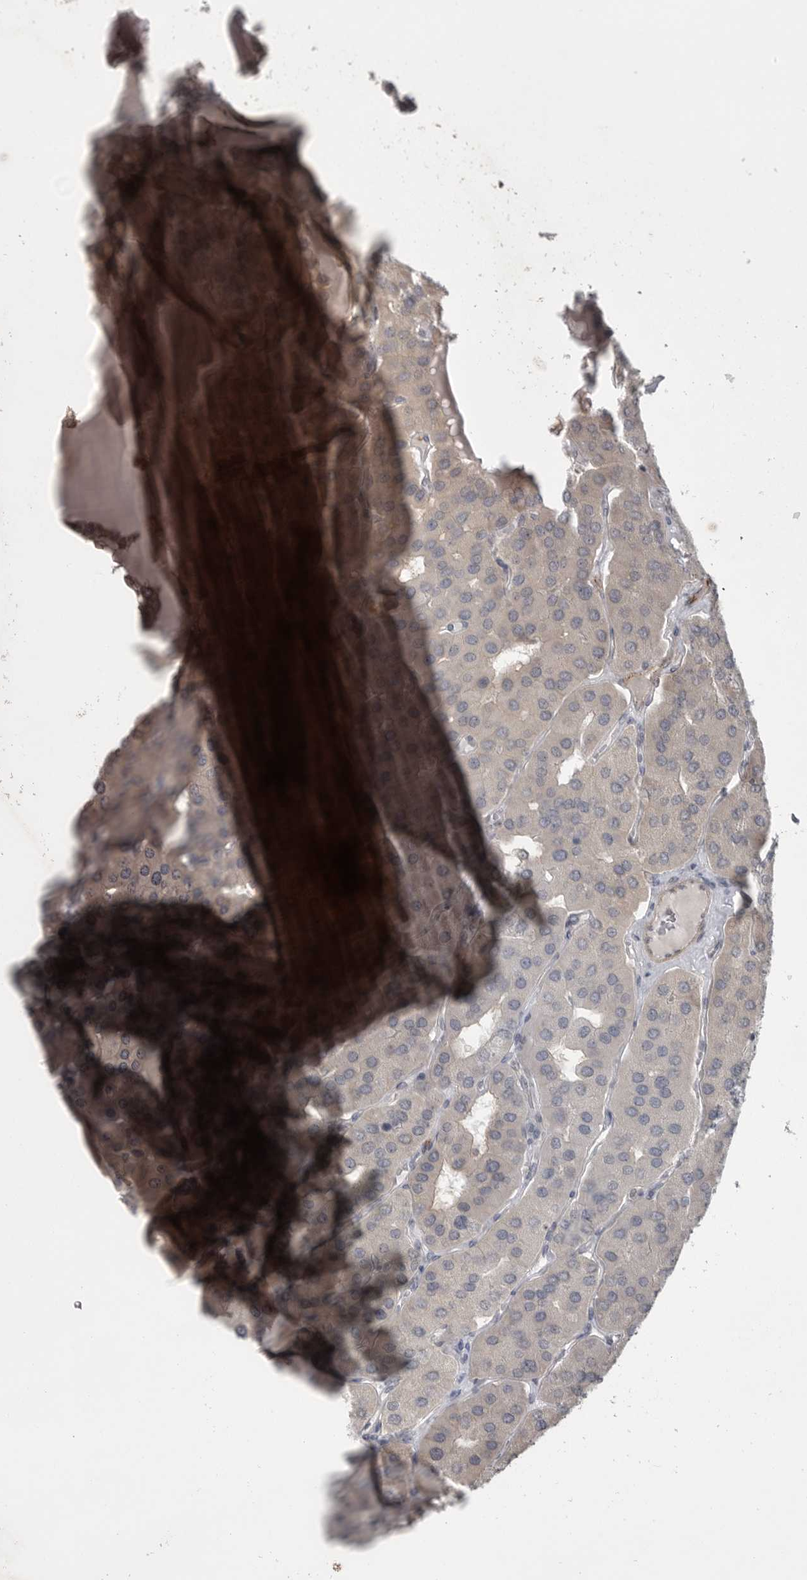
{"staining": {"intensity": "moderate", "quantity": "25%-75%", "location": "cytoplasmic/membranous"}, "tissue": "parathyroid gland", "cell_type": "Glandular cells", "image_type": "normal", "snomed": [{"axis": "morphology", "description": "Normal tissue, NOS"}, {"axis": "morphology", "description": "Adenoma, NOS"}, {"axis": "topography", "description": "Parathyroid gland"}], "caption": "This photomicrograph shows IHC staining of benign human parathyroid gland, with medium moderate cytoplasmic/membranous staining in approximately 25%-75% of glandular cells.", "gene": "PPP1R9A", "patient": {"sex": "female", "age": 86}}